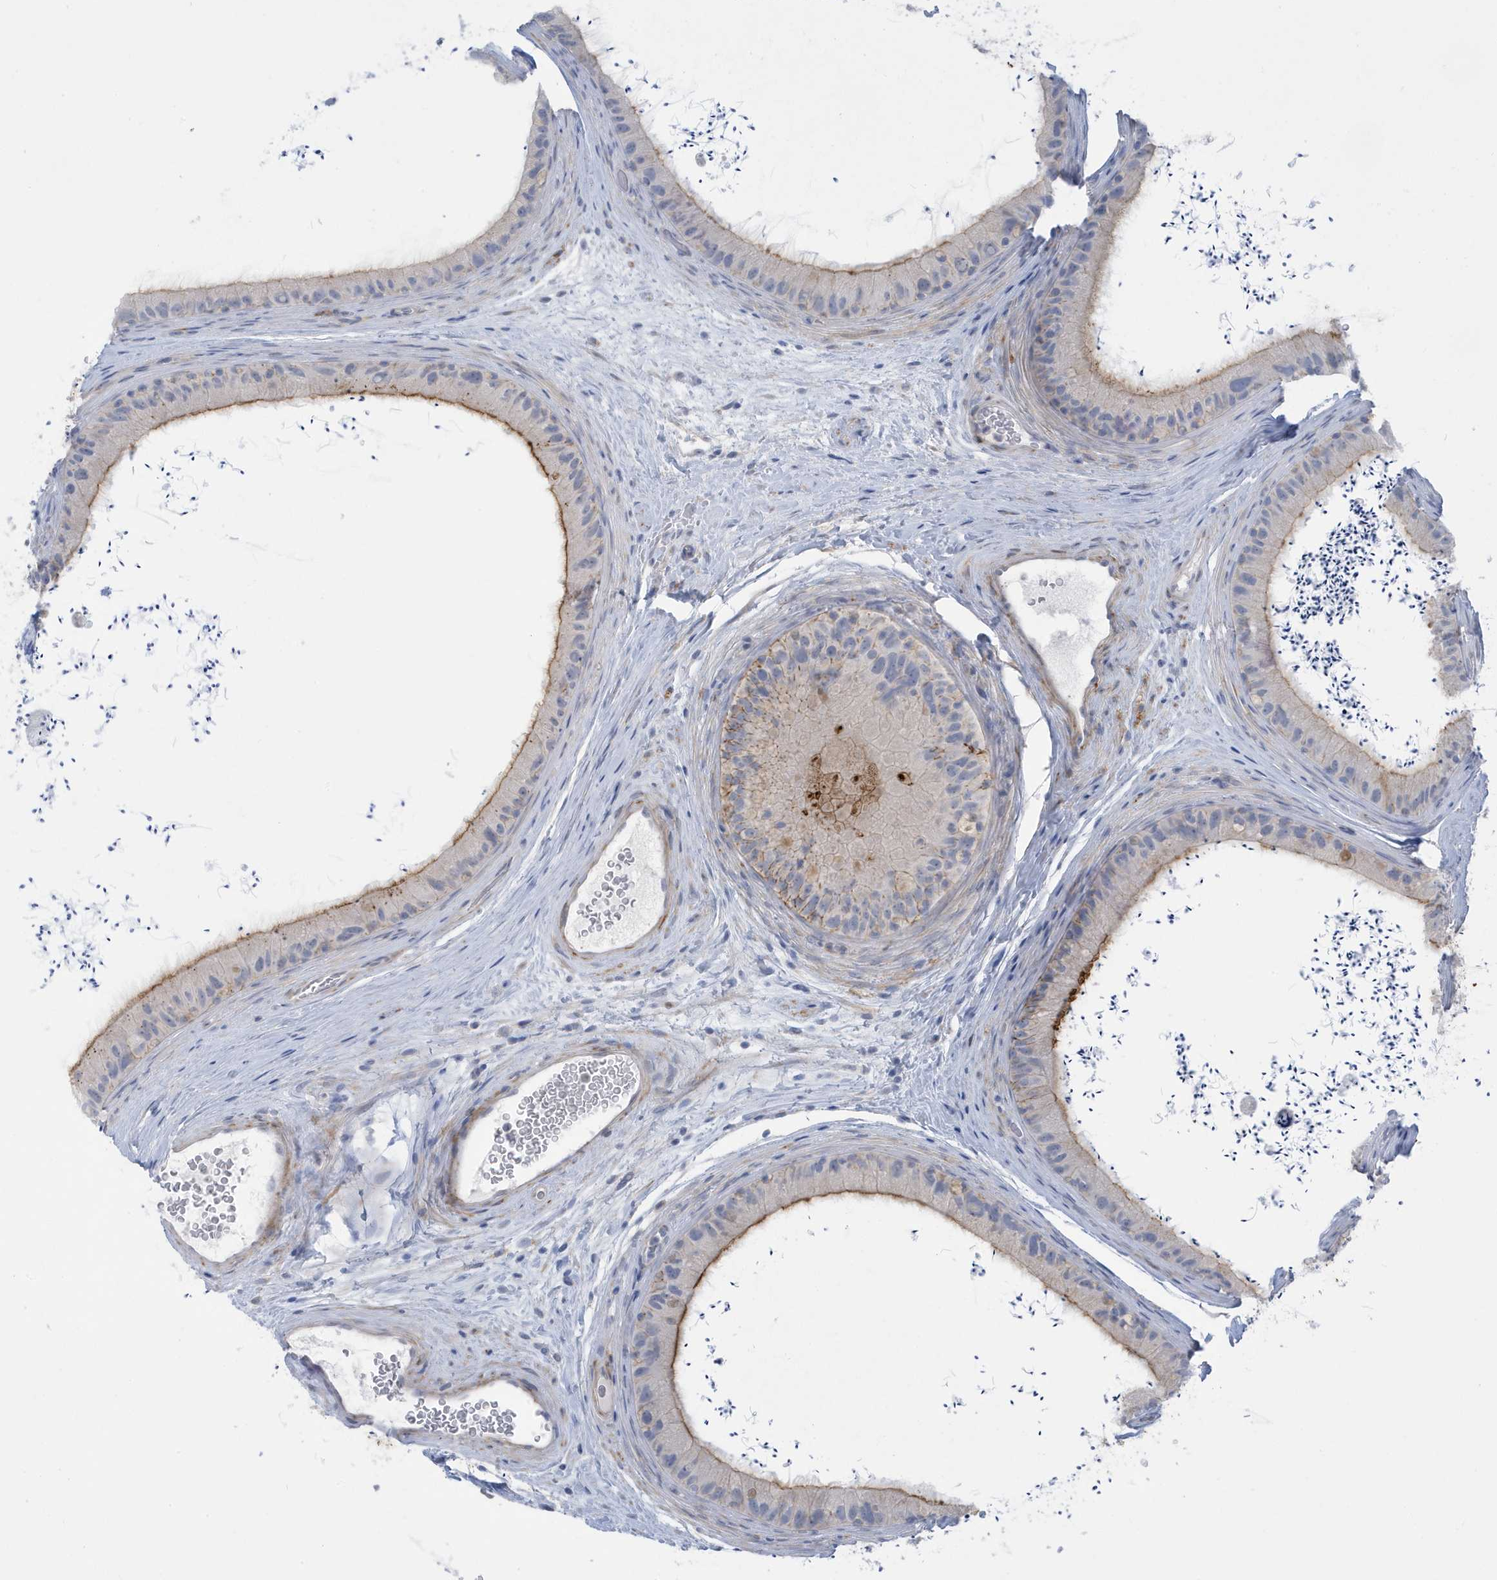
{"staining": {"intensity": "strong", "quantity": "25%-75%", "location": "cytoplasmic/membranous"}, "tissue": "epididymis", "cell_type": "Glandular cells", "image_type": "normal", "snomed": [{"axis": "morphology", "description": "Normal tissue, NOS"}, {"axis": "topography", "description": "Epididymis, spermatic cord, NOS"}], "caption": "This photomicrograph exhibits unremarkable epididymis stained with immunohistochemistry to label a protein in brown. The cytoplasmic/membranous of glandular cells show strong positivity for the protein. Nuclei are counter-stained blue.", "gene": "PERM1", "patient": {"sex": "male", "age": 50}}